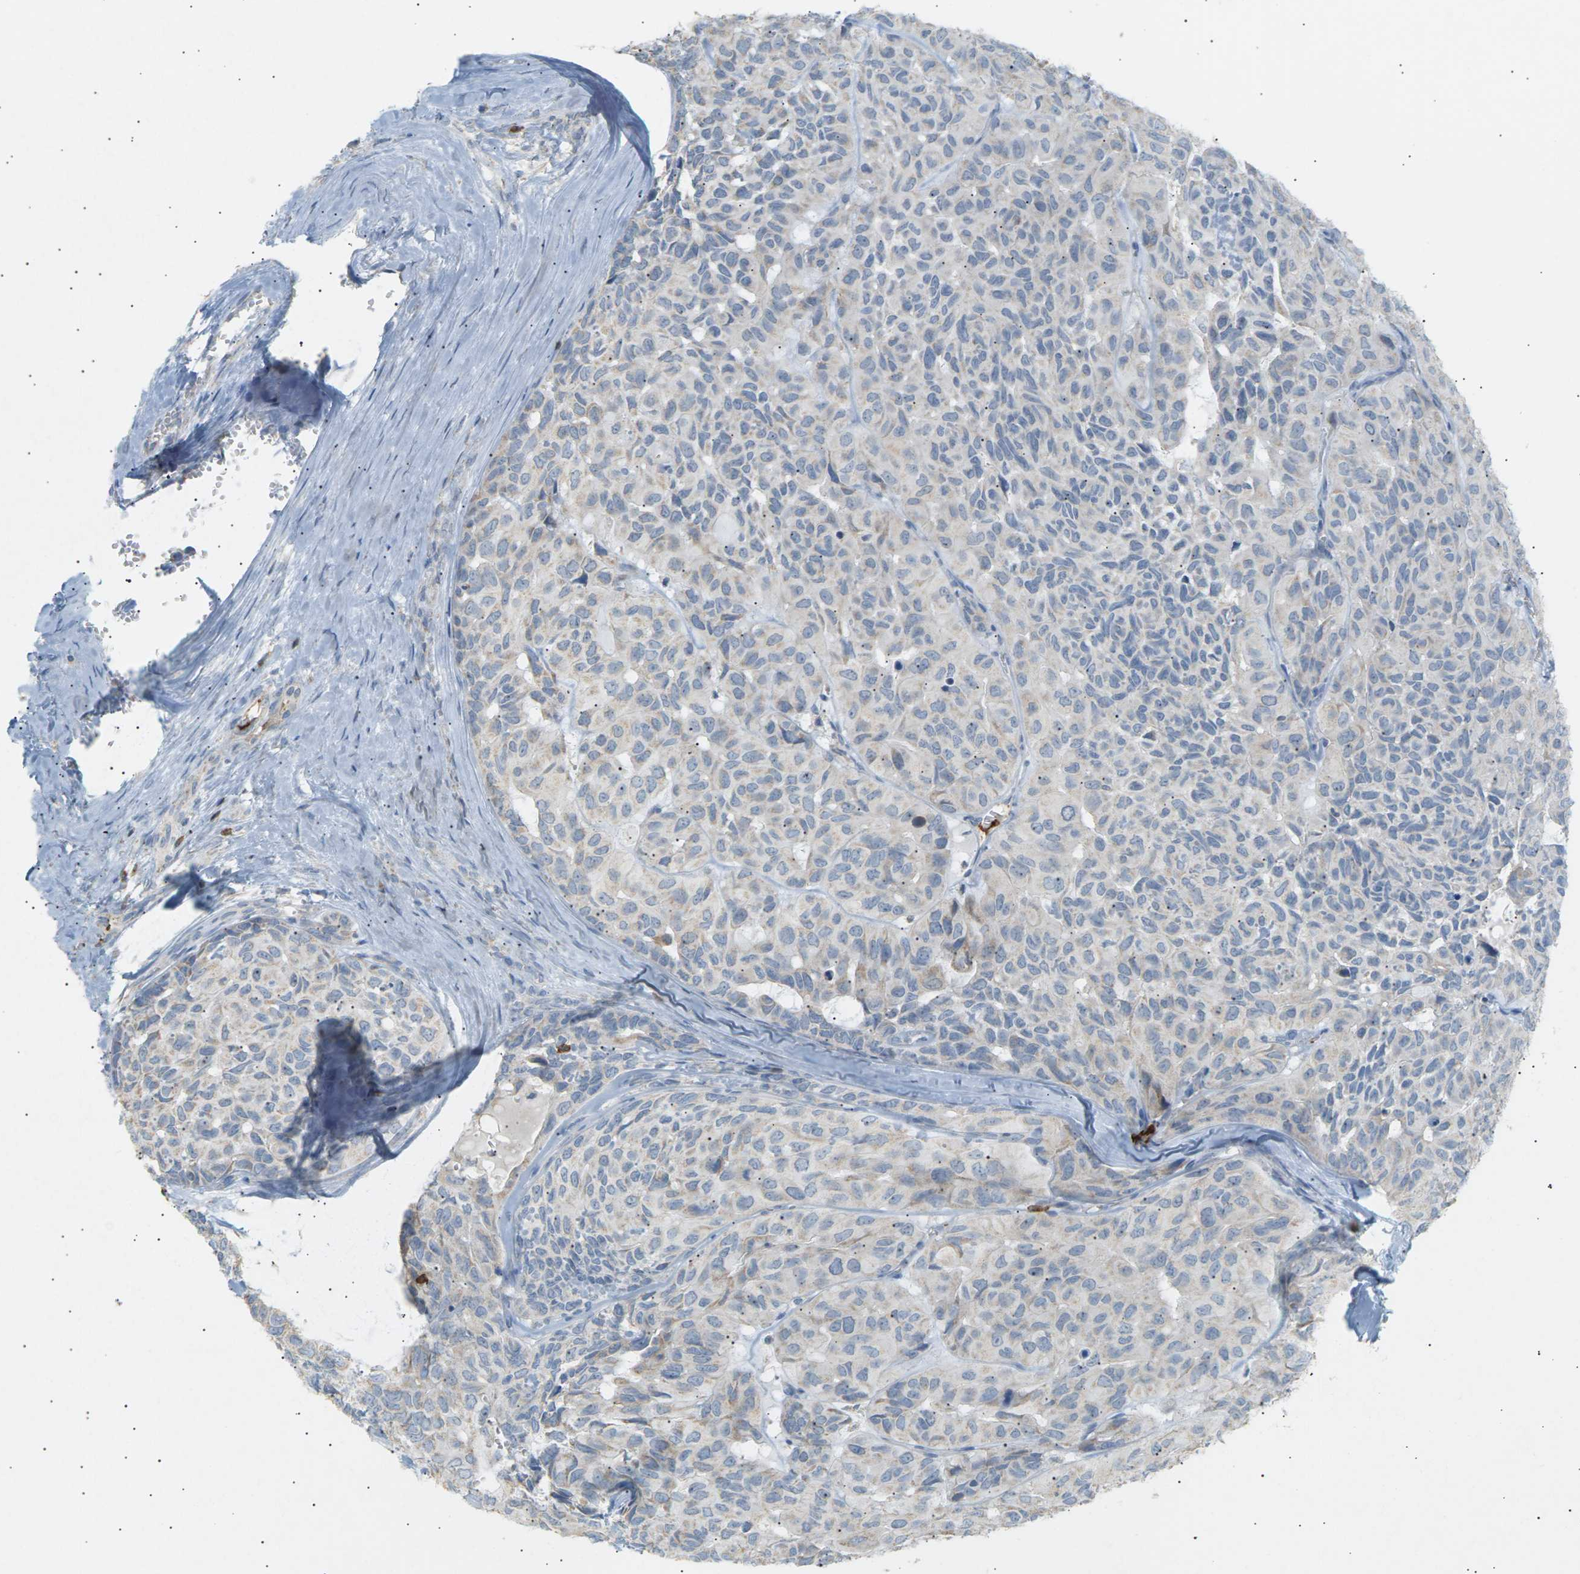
{"staining": {"intensity": "negative", "quantity": "none", "location": "none"}, "tissue": "head and neck cancer", "cell_type": "Tumor cells", "image_type": "cancer", "snomed": [{"axis": "morphology", "description": "Adenocarcinoma, NOS"}, {"axis": "topography", "description": "Salivary gland, NOS"}, {"axis": "topography", "description": "Head-Neck"}], "caption": "Tumor cells show no significant protein expression in head and neck cancer (adenocarcinoma).", "gene": "LIME1", "patient": {"sex": "female", "age": 76}}